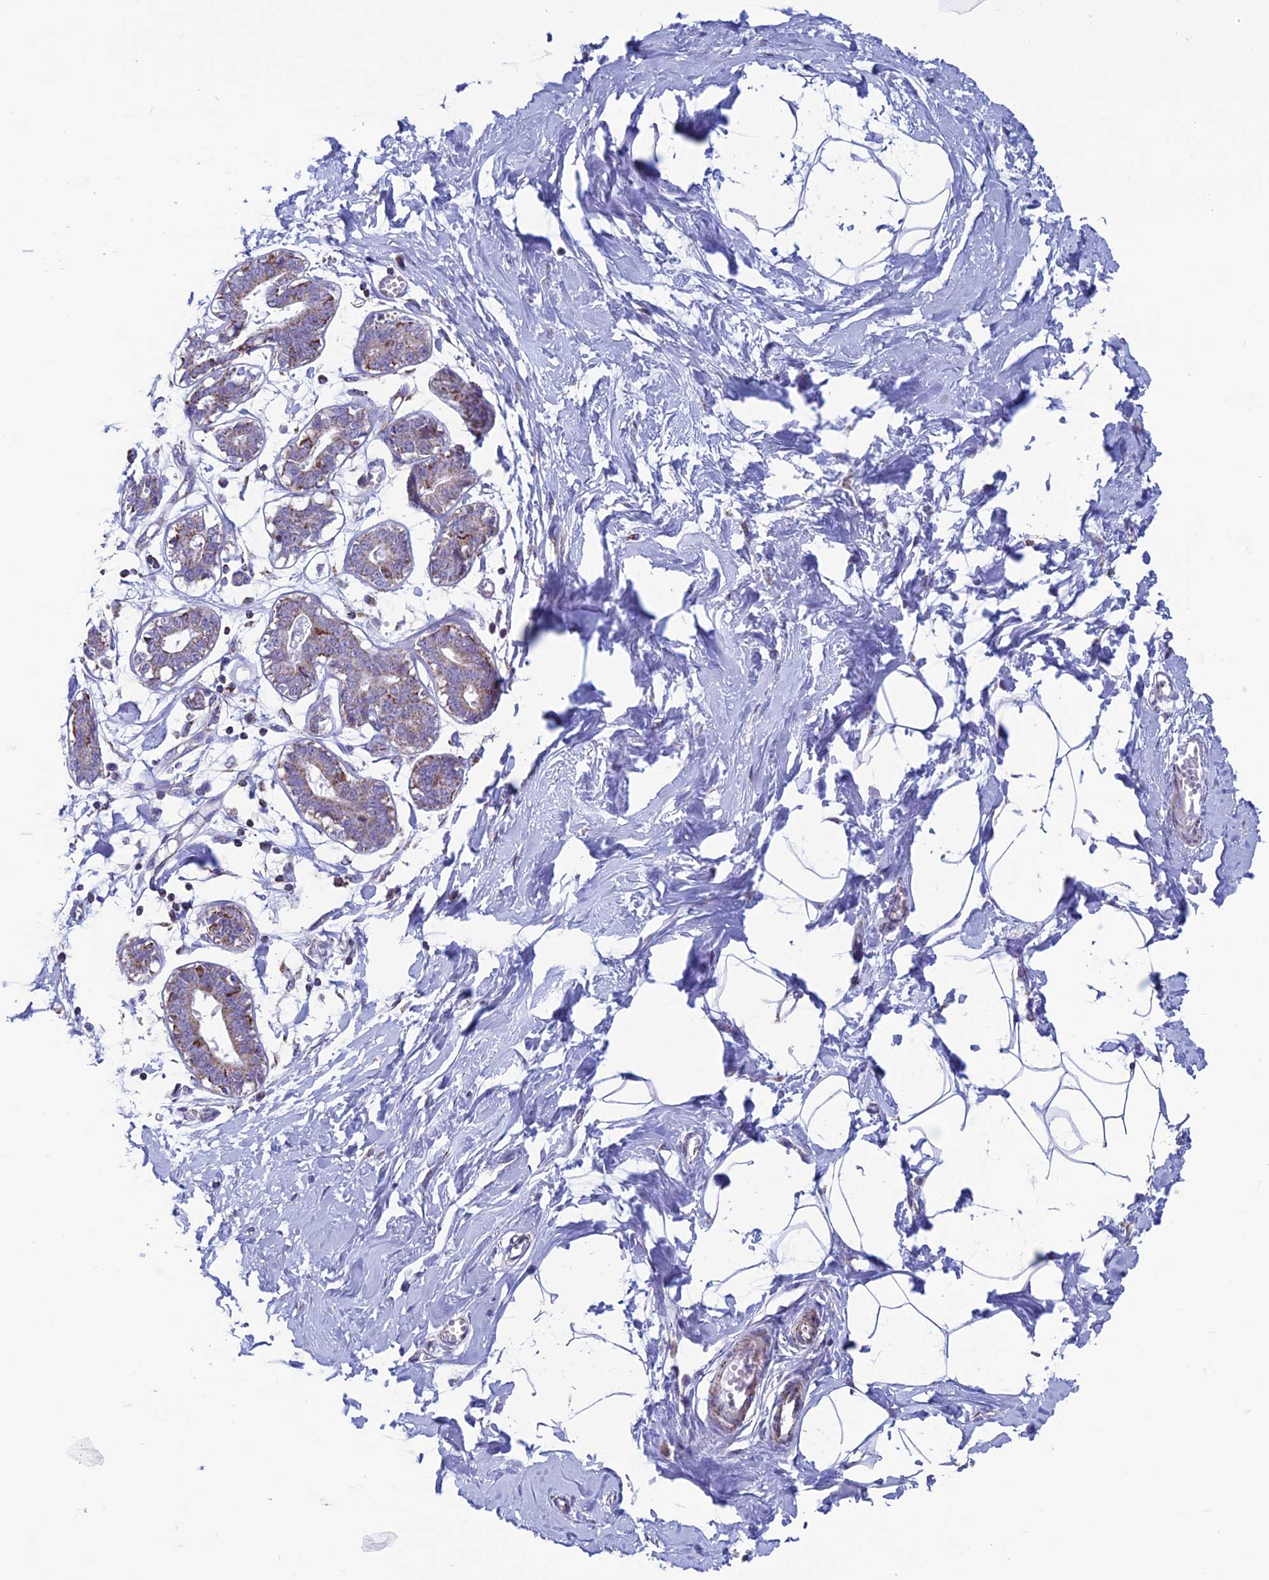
{"staining": {"intensity": "negative", "quantity": "none", "location": "none"}, "tissue": "breast", "cell_type": "Adipocytes", "image_type": "normal", "snomed": [{"axis": "morphology", "description": "Normal tissue, NOS"}, {"axis": "topography", "description": "Breast"}], "caption": "Immunohistochemical staining of normal human breast reveals no significant staining in adipocytes.", "gene": "ZNG1A", "patient": {"sex": "female", "age": 27}}